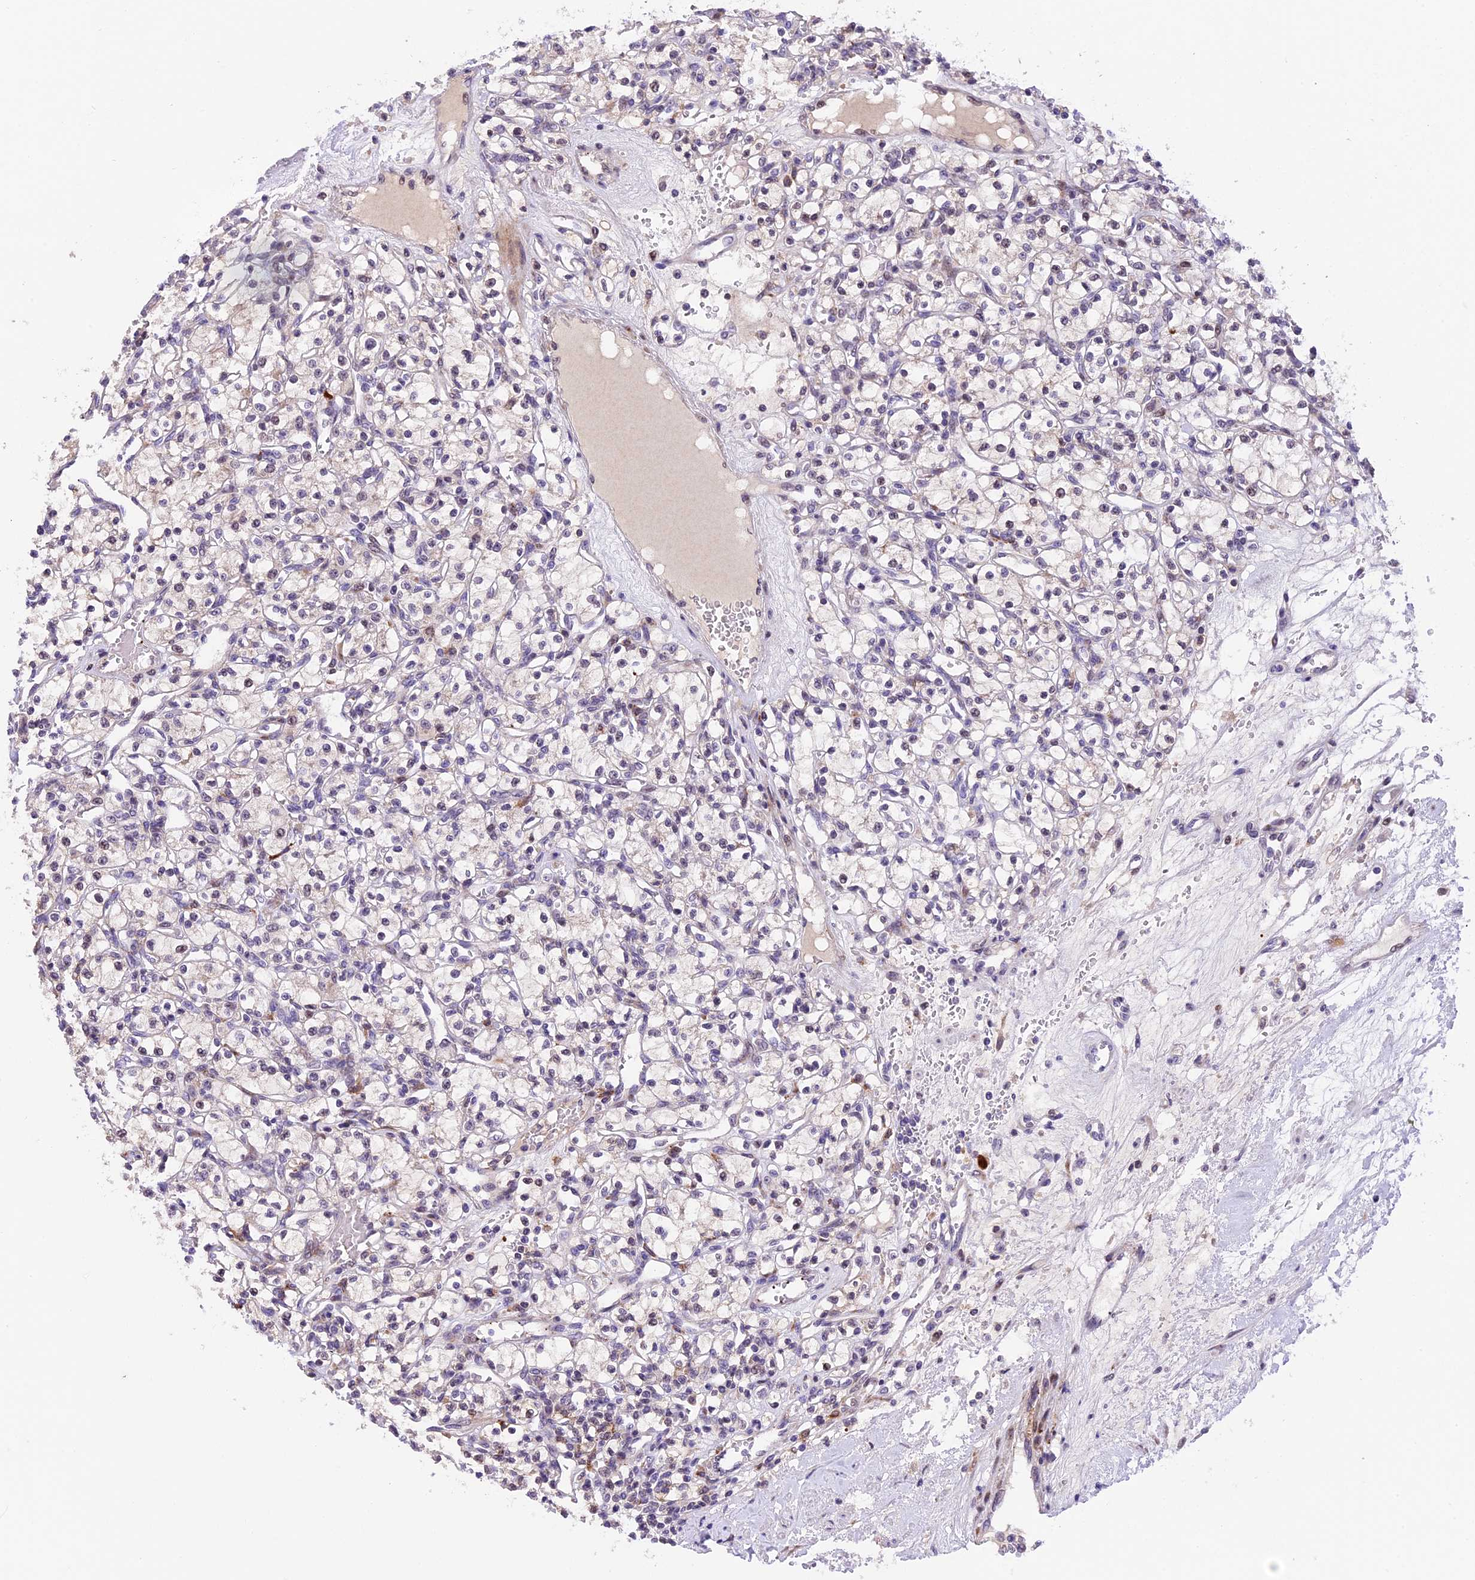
{"staining": {"intensity": "negative", "quantity": "none", "location": "none"}, "tissue": "renal cancer", "cell_type": "Tumor cells", "image_type": "cancer", "snomed": [{"axis": "morphology", "description": "Adenocarcinoma, NOS"}, {"axis": "topography", "description": "Kidney"}], "caption": "High magnification brightfield microscopy of renal cancer stained with DAB (brown) and counterstained with hematoxylin (blue): tumor cells show no significant expression. The staining was performed using DAB to visualize the protein expression in brown, while the nuclei were stained in blue with hematoxylin (Magnification: 20x).", "gene": "FBXO45", "patient": {"sex": "female", "age": 59}}